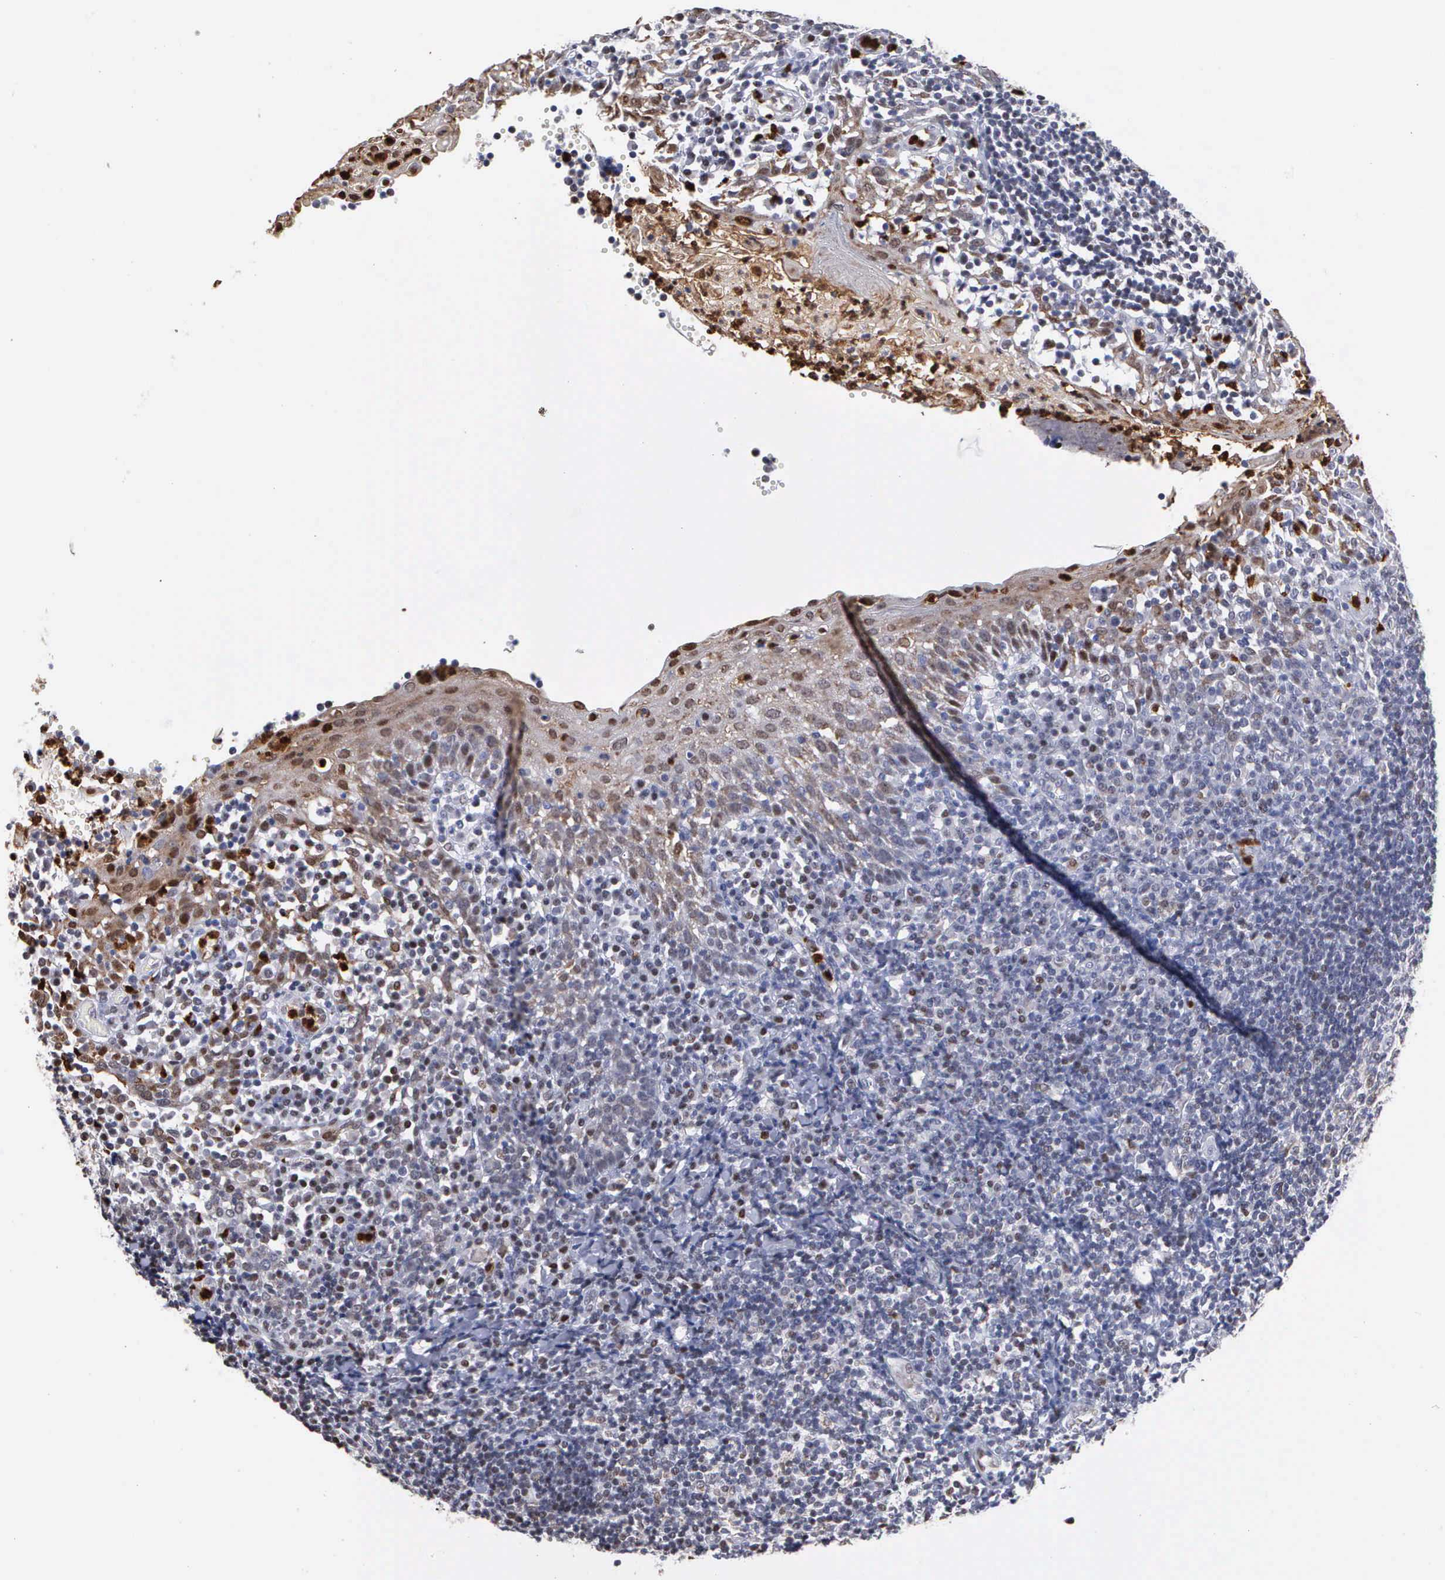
{"staining": {"intensity": "weak", "quantity": "<25%", "location": "nuclear"}, "tissue": "tonsil", "cell_type": "Germinal center cells", "image_type": "normal", "snomed": [{"axis": "morphology", "description": "Normal tissue, NOS"}, {"axis": "topography", "description": "Tonsil"}], "caption": "There is no significant positivity in germinal center cells of tonsil. (DAB (3,3'-diaminobenzidine) IHC, high magnification).", "gene": "SPIN3", "patient": {"sex": "female", "age": 41}}